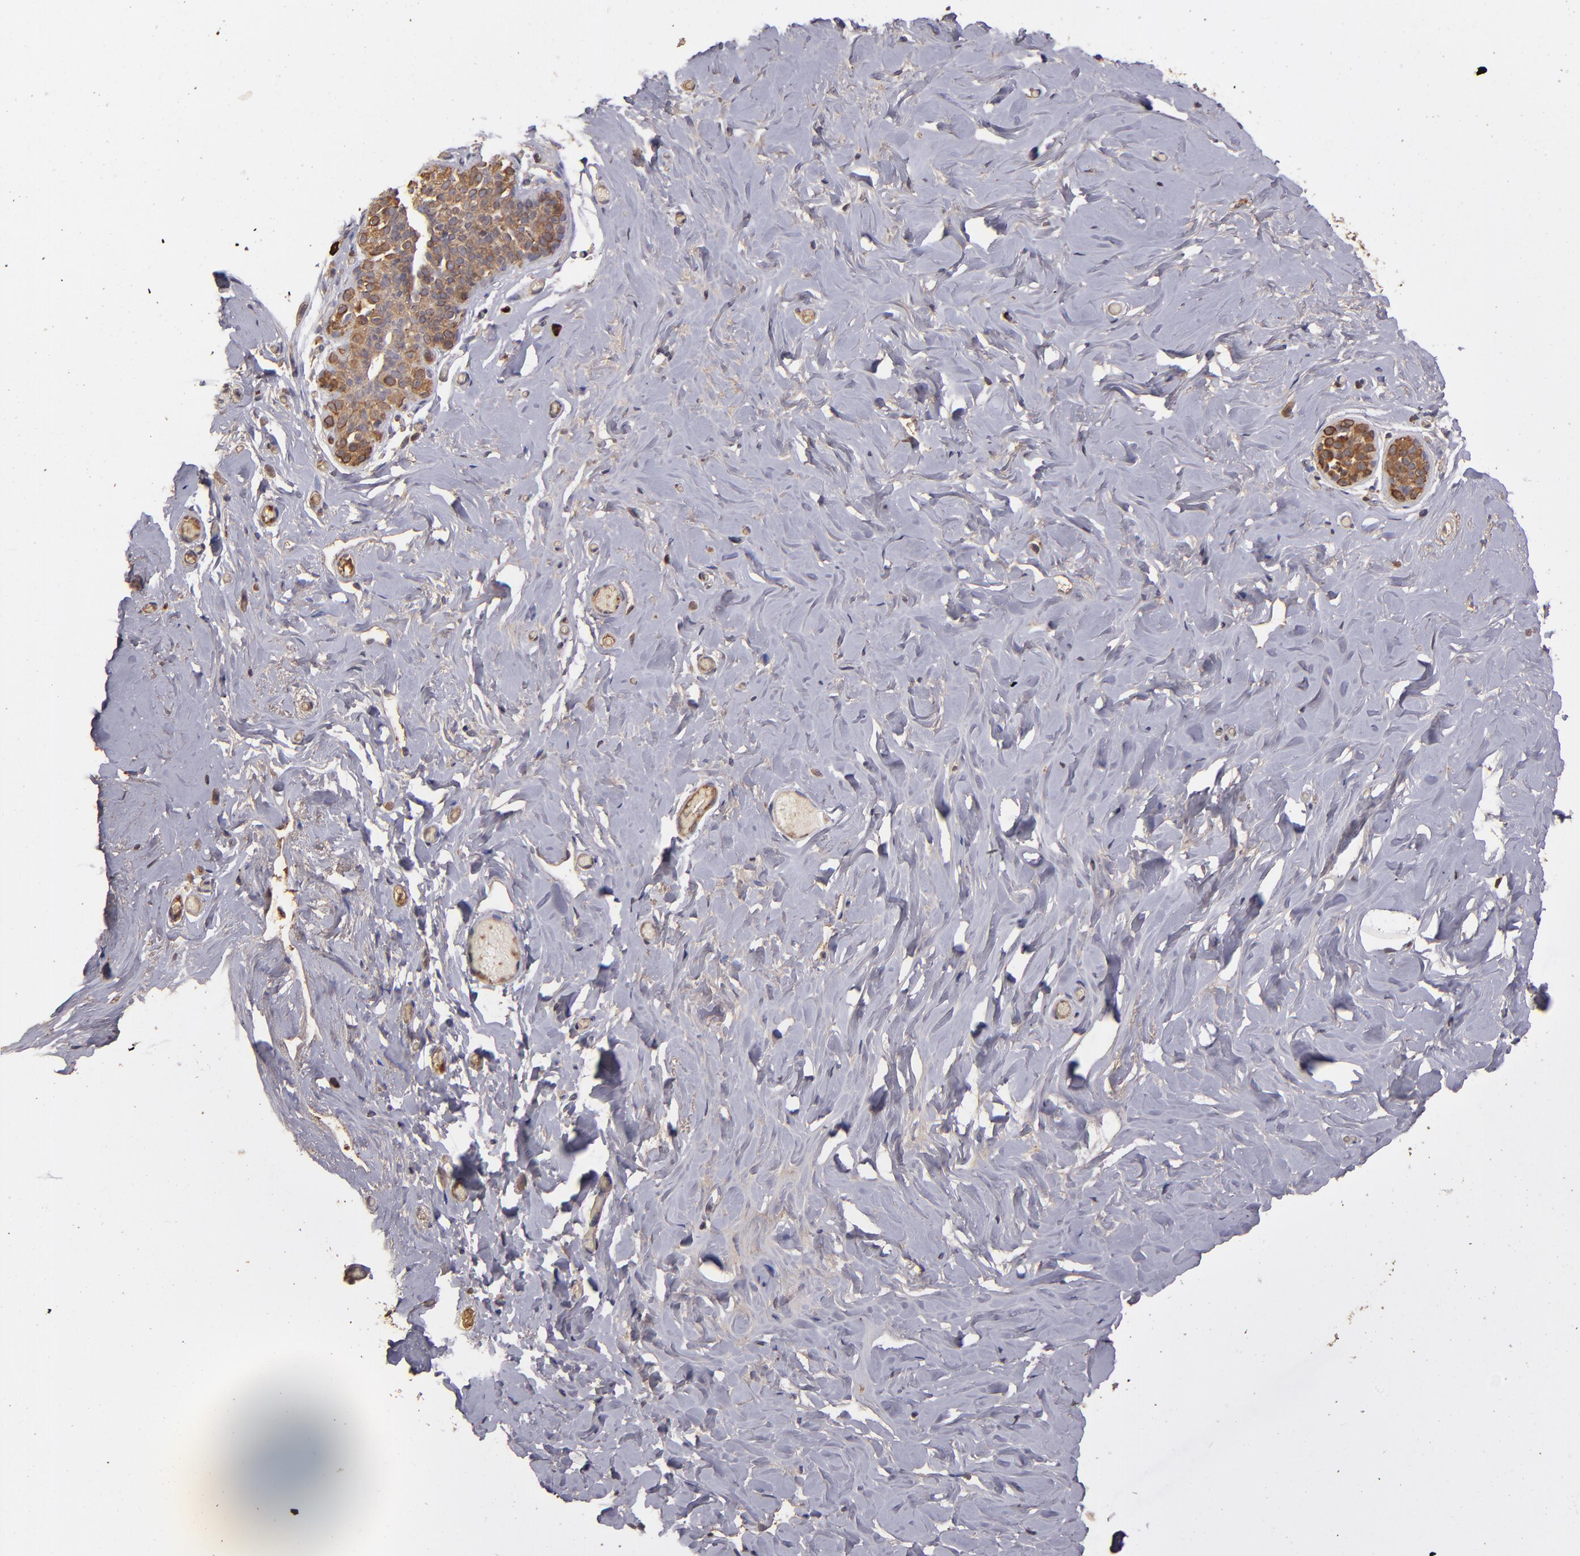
{"staining": {"intensity": "negative", "quantity": "none", "location": "none"}, "tissue": "breast", "cell_type": "Adipocytes", "image_type": "normal", "snomed": [{"axis": "morphology", "description": "Normal tissue, NOS"}, {"axis": "topography", "description": "Breast"}], "caption": "Human breast stained for a protein using immunohistochemistry exhibits no expression in adipocytes.", "gene": "SRRD", "patient": {"sex": "female", "age": 75}}